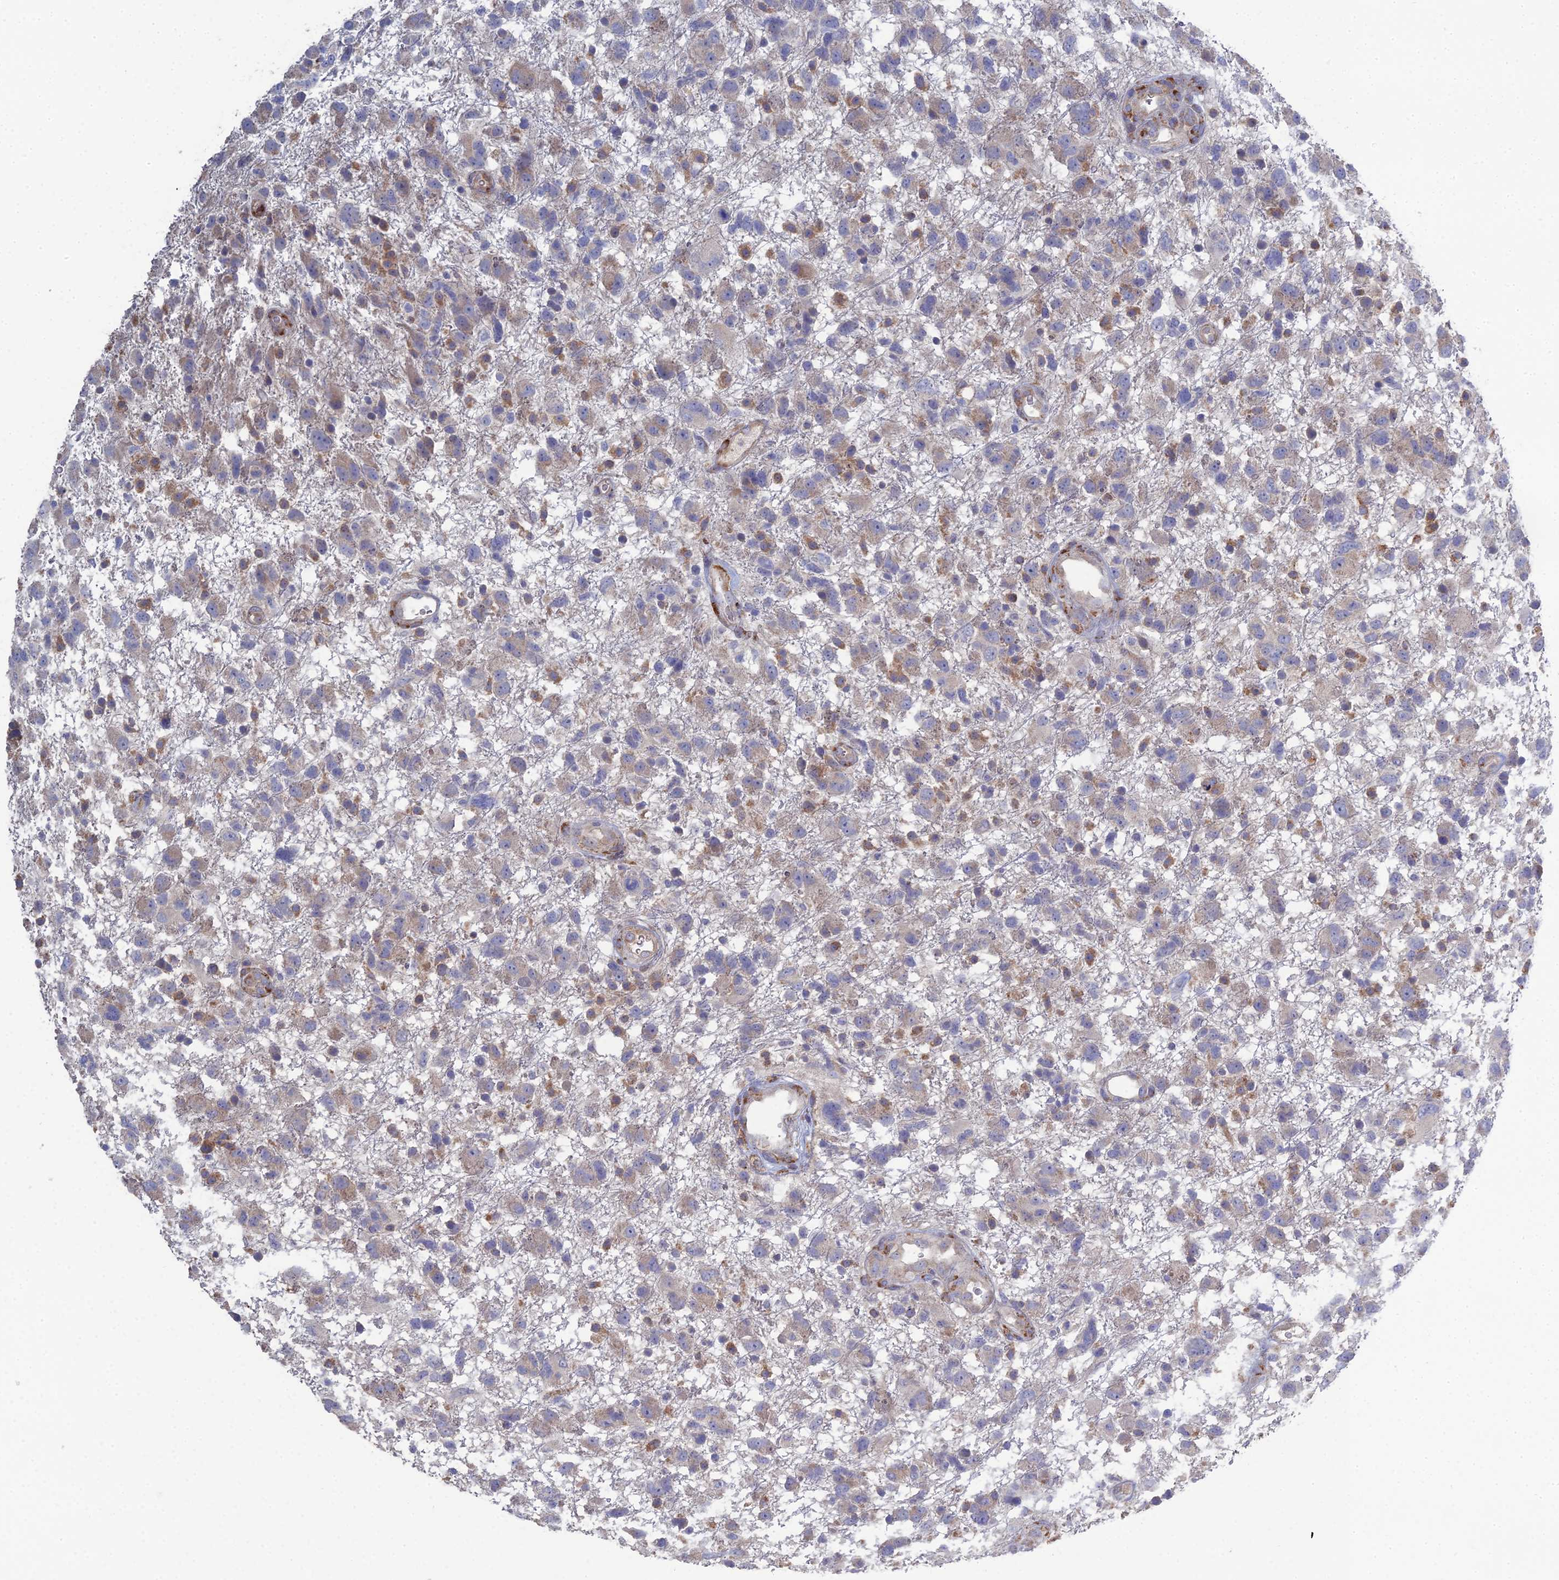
{"staining": {"intensity": "moderate", "quantity": "<25%", "location": "cytoplasmic/membranous"}, "tissue": "glioma", "cell_type": "Tumor cells", "image_type": "cancer", "snomed": [{"axis": "morphology", "description": "Glioma, malignant, High grade"}, {"axis": "topography", "description": "Brain"}], "caption": "Immunohistochemical staining of human glioma shows low levels of moderate cytoplasmic/membranous positivity in about <25% of tumor cells.", "gene": "TRAPPC6A", "patient": {"sex": "male", "age": 61}}